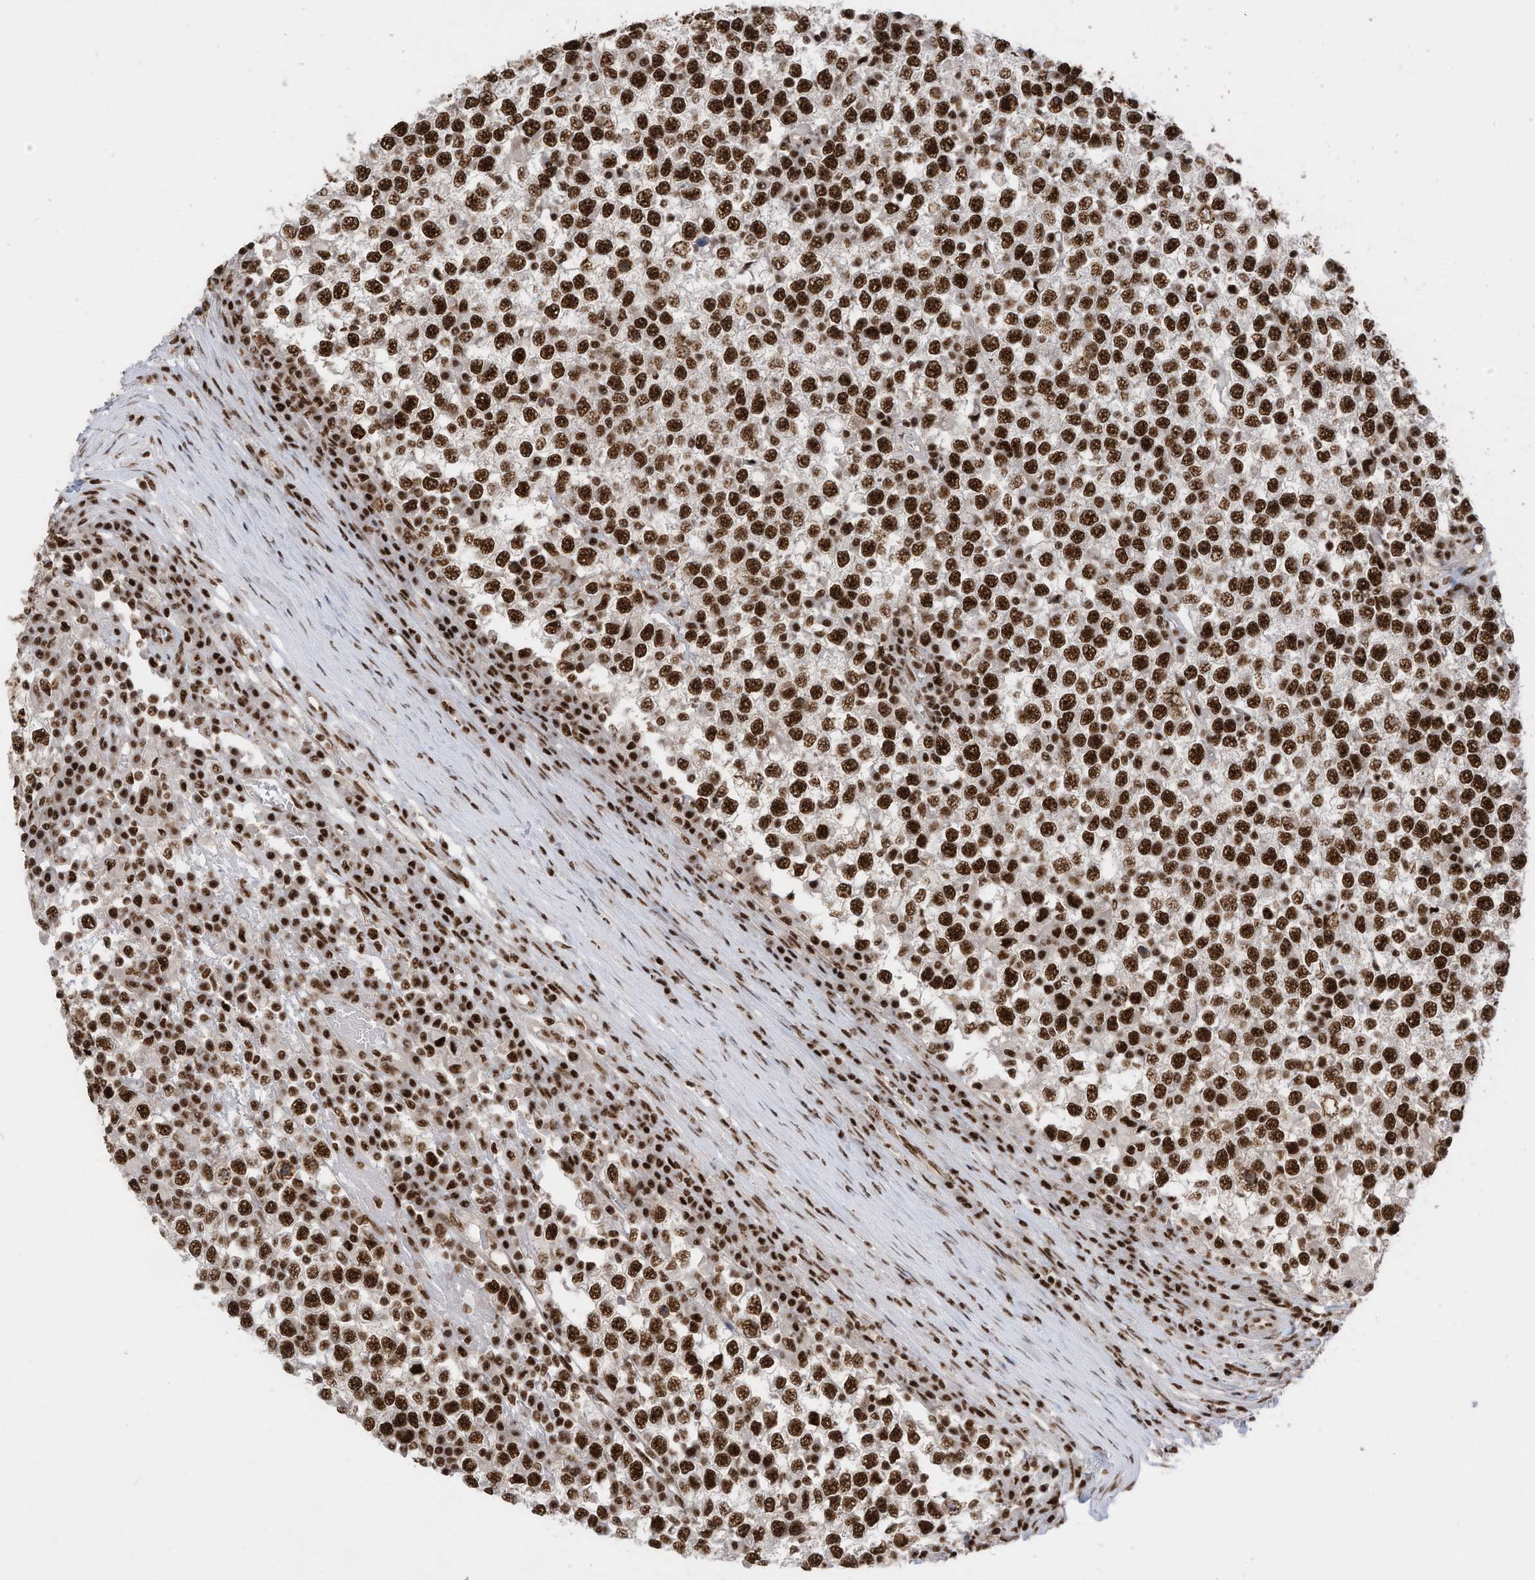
{"staining": {"intensity": "strong", "quantity": ">75%", "location": "nuclear"}, "tissue": "testis cancer", "cell_type": "Tumor cells", "image_type": "cancer", "snomed": [{"axis": "morphology", "description": "Seminoma, NOS"}, {"axis": "topography", "description": "Testis"}], "caption": "Strong nuclear protein staining is appreciated in about >75% of tumor cells in testis cancer (seminoma). (brown staining indicates protein expression, while blue staining denotes nuclei).", "gene": "SF3A3", "patient": {"sex": "male", "age": 65}}